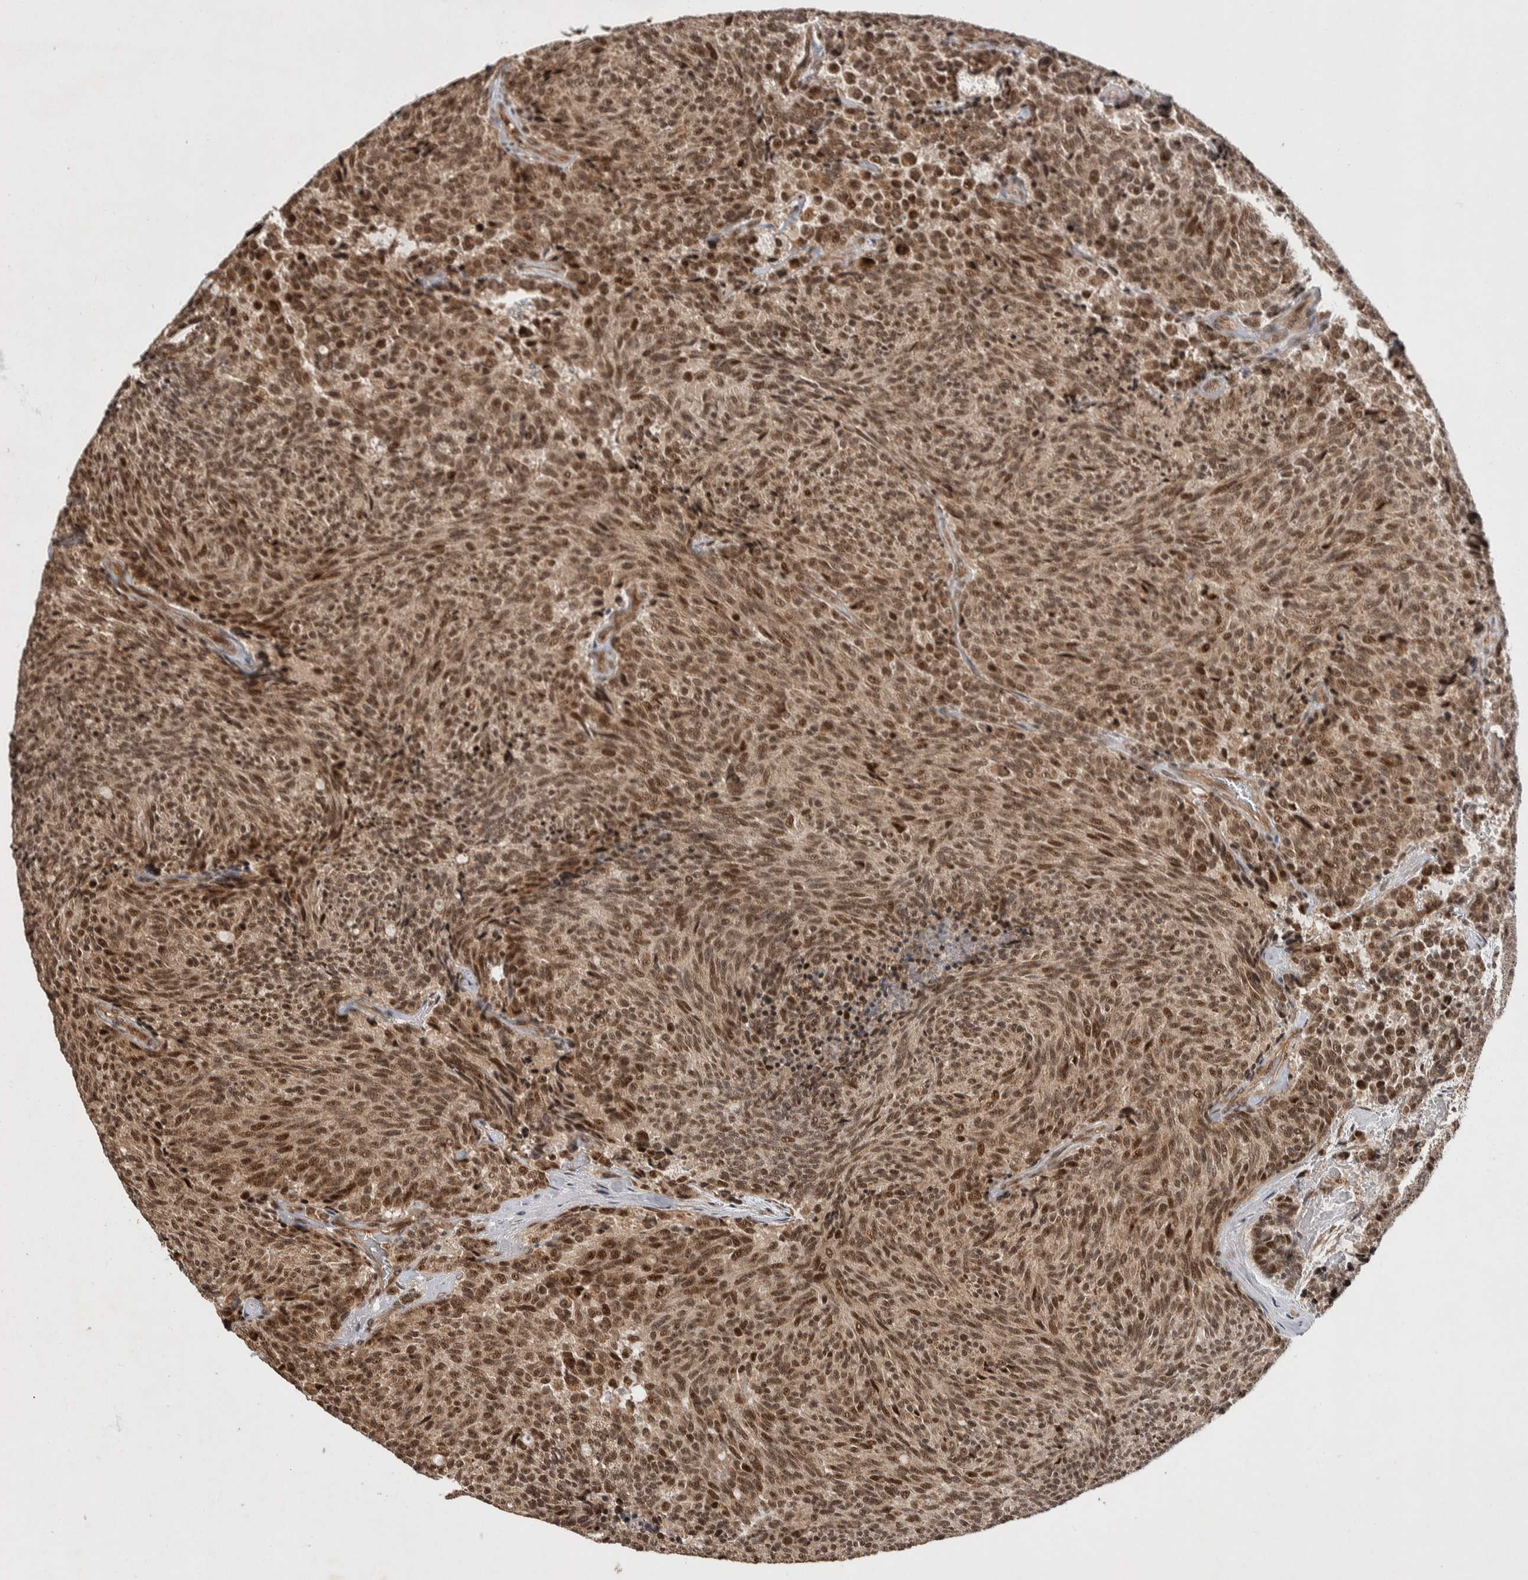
{"staining": {"intensity": "moderate", "quantity": ">75%", "location": "cytoplasmic/membranous,nuclear"}, "tissue": "carcinoid", "cell_type": "Tumor cells", "image_type": "cancer", "snomed": [{"axis": "morphology", "description": "Carcinoid, malignant, NOS"}, {"axis": "topography", "description": "Pancreas"}], "caption": "Human carcinoid stained with a protein marker reveals moderate staining in tumor cells.", "gene": "TOR1B", "patient": {"sex": "female", "age": 54}}